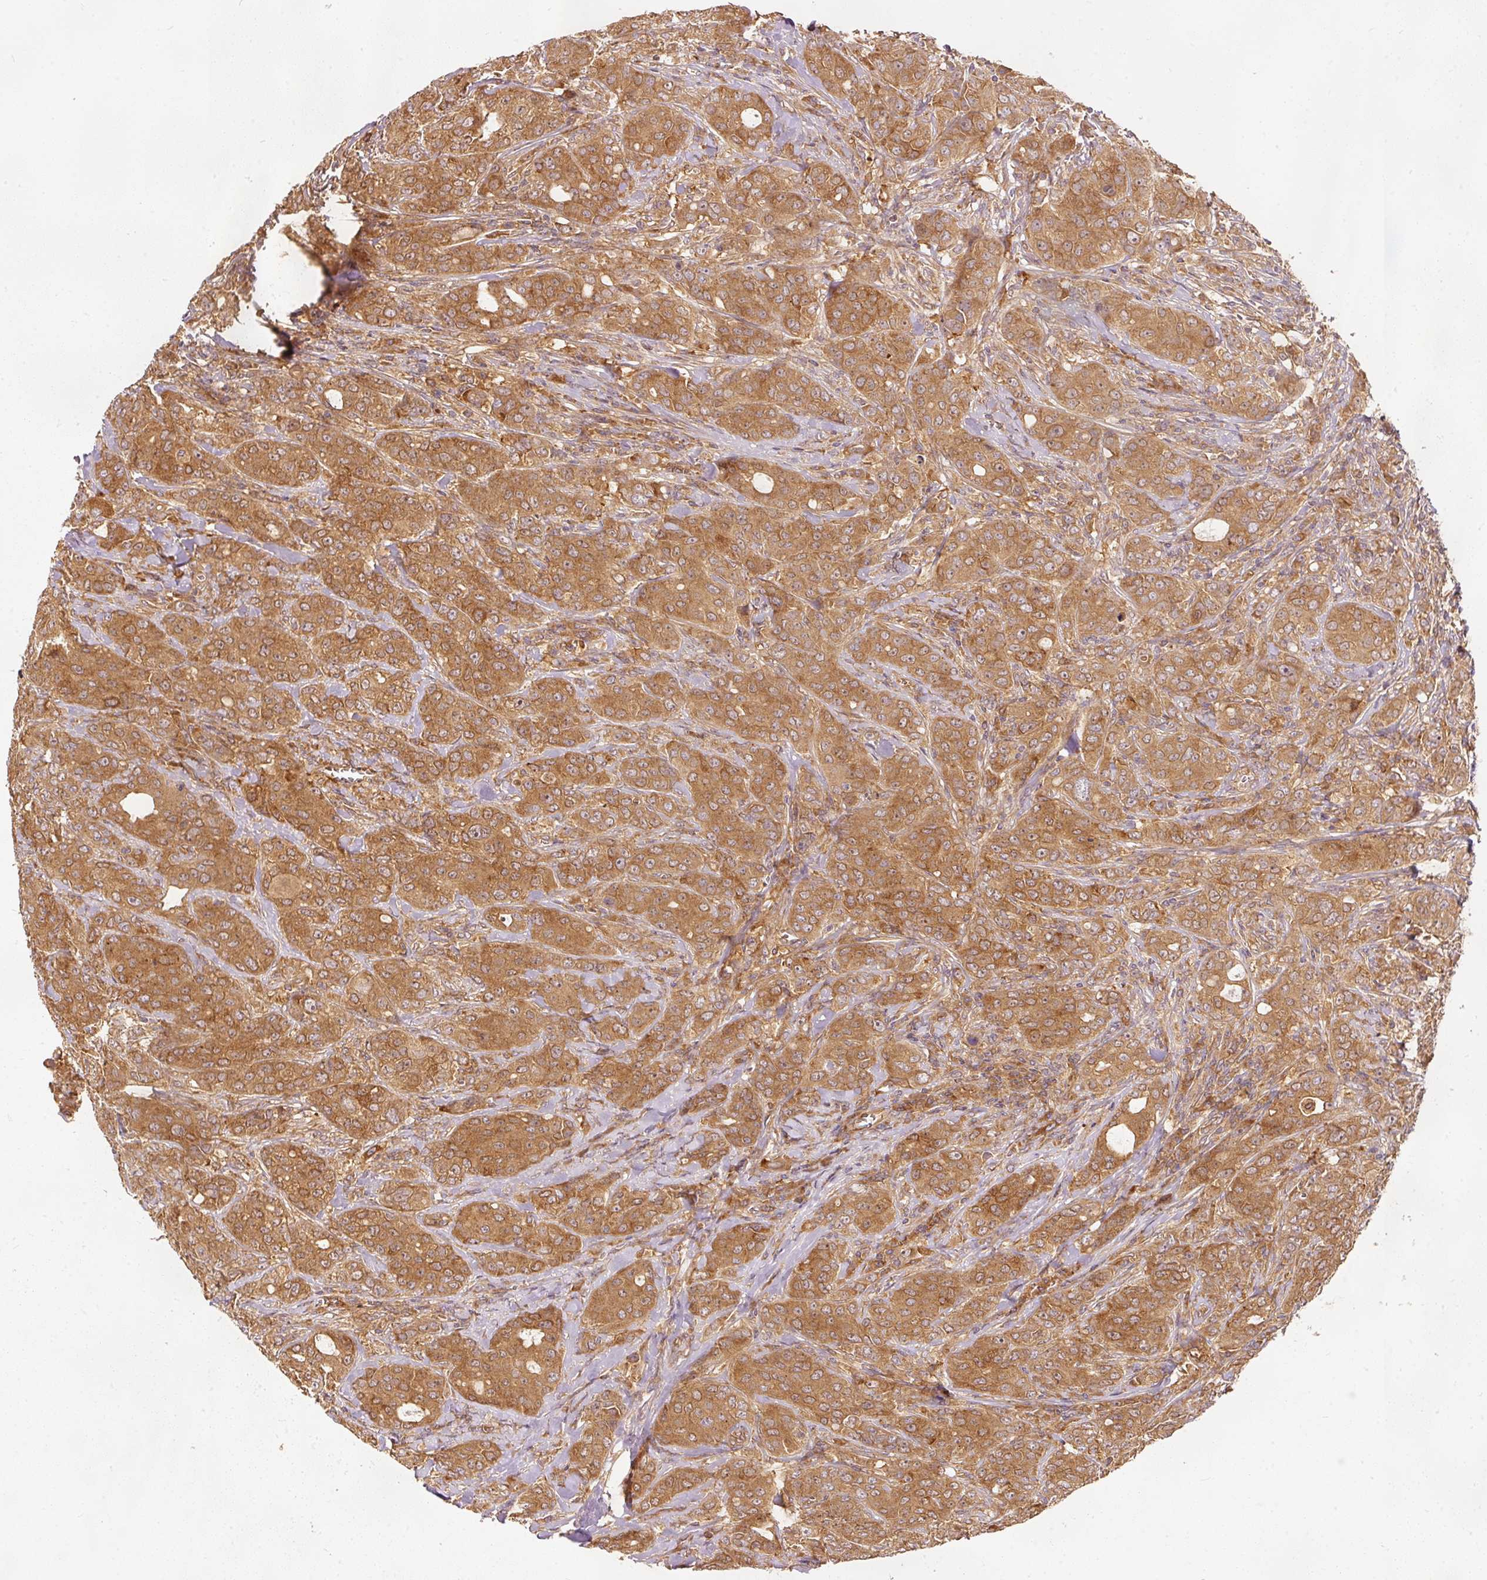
{"staining": {"intensity": "moderate", "quantity": ">75%", "location": "cytoplasmic/membranous"}, "tissue": "breast cancer", "cell_type": "Tumor cells", "image_type": "cancer", "snomed": [{"axis": "morphology", "description": "Duct carcinoma"}, {"axis": "topography", "description": "Breast"}], "caption": "This is a micrograph of immunohistochemistry staining of breast cancer, which shows moderate expression in the cytoplasmic/membranous of tumor cells.", "gene": "EIF3B", "patient": {"sex": "female", "age": 43}}